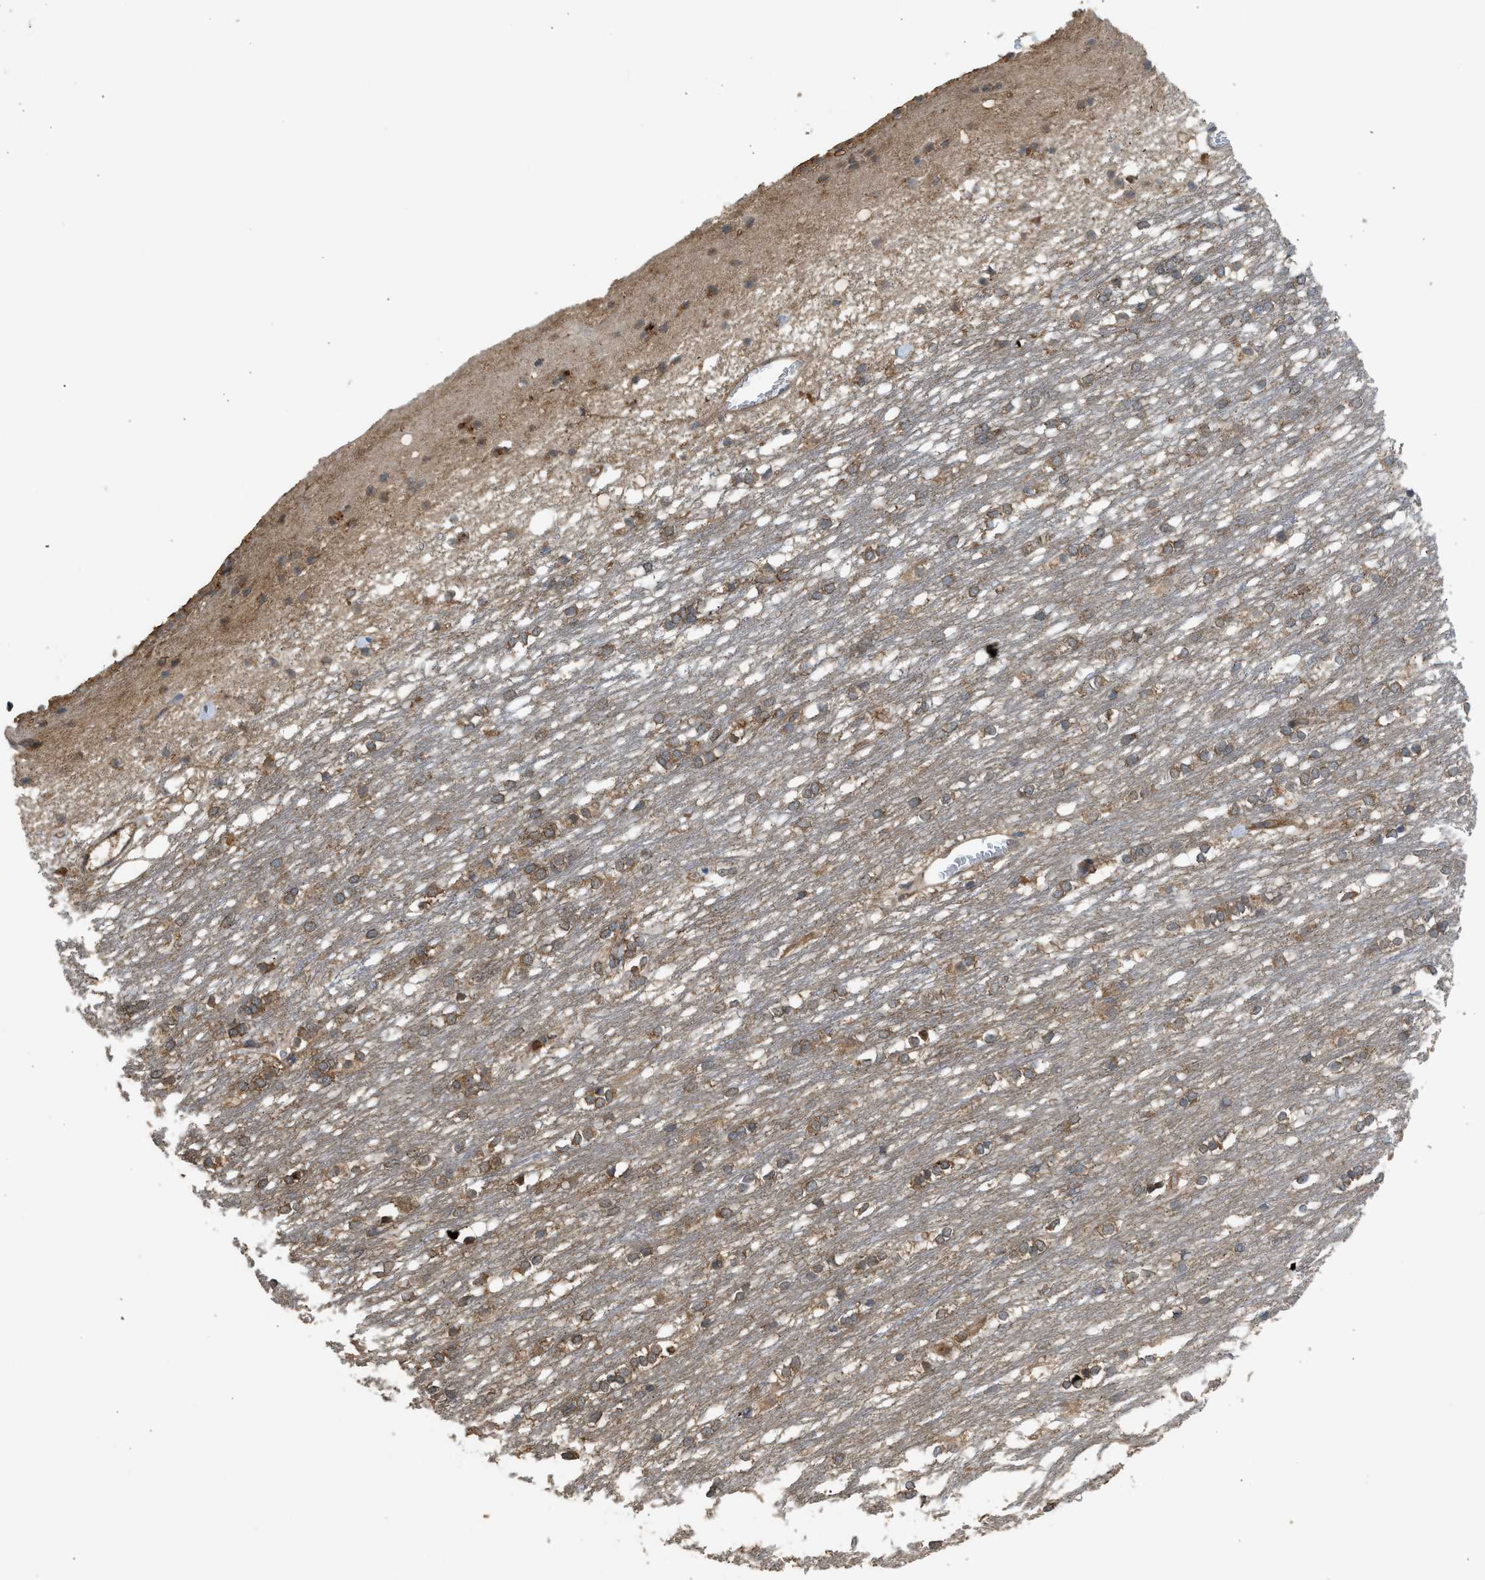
{"staining": {"intensity": "moderate", "quantity": ">75%", "location": "cytoplasmic/membranous"}, "tissue": "caudate", "cell_type": "Glial cells", "image_type": "normal", "snomed": [{"axis": "morphology", "description": "Normal tissue, NOS"}, {"axis": "topography", "description": "Lateral ventricle wall"}], "caption": "Brown immunohistochemical staining in benign caudate shows moderate cytoplasmic/membranous staining in about >75% of glial cells.", "gene": "HIP1R", "patient": {"sex": "female", "age": 19}}